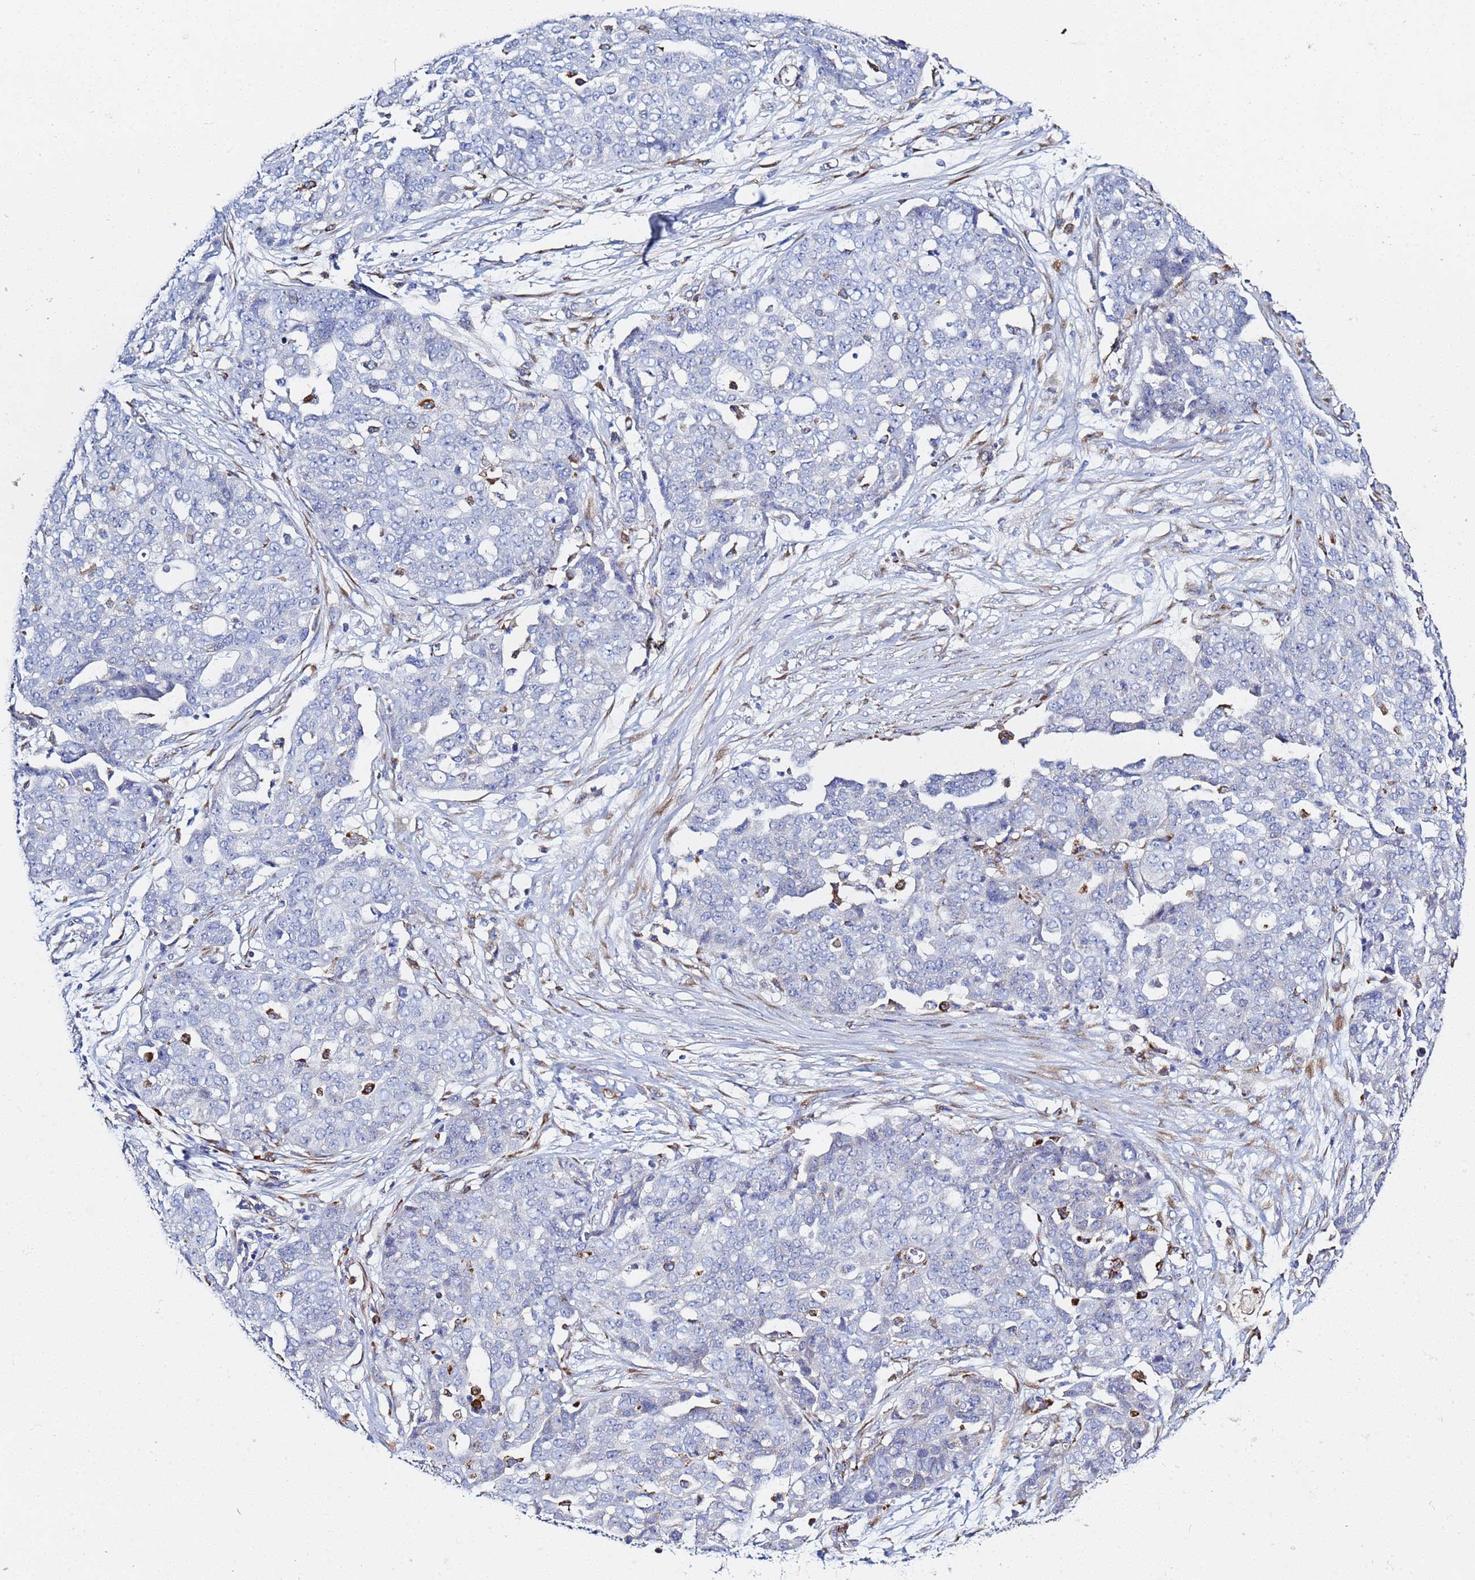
{"staining": {"intensity": "negative", "quantity": "none", "location": "none"}, "tissue": "ovarian cancer", "cell_type": "Tumor cells", "image_type": "cancer", "snomed": [{"axis": "morphology", "description": "Cystadenocarcinoma, serous, NOS"}, {"axis": "topography", "description": "Soft tissue"}, {"axis": "topography", "description": "Ovary"}], "caption": "Tumor cells show no significant positivity in ovarian cancer (serous cystadenocarcinoma). (Immunohistochemistry (ihc), brightfield microscopy, high magnification).", "gene": "GDAP2", "patient": {"sex": "female", "age": 57}}